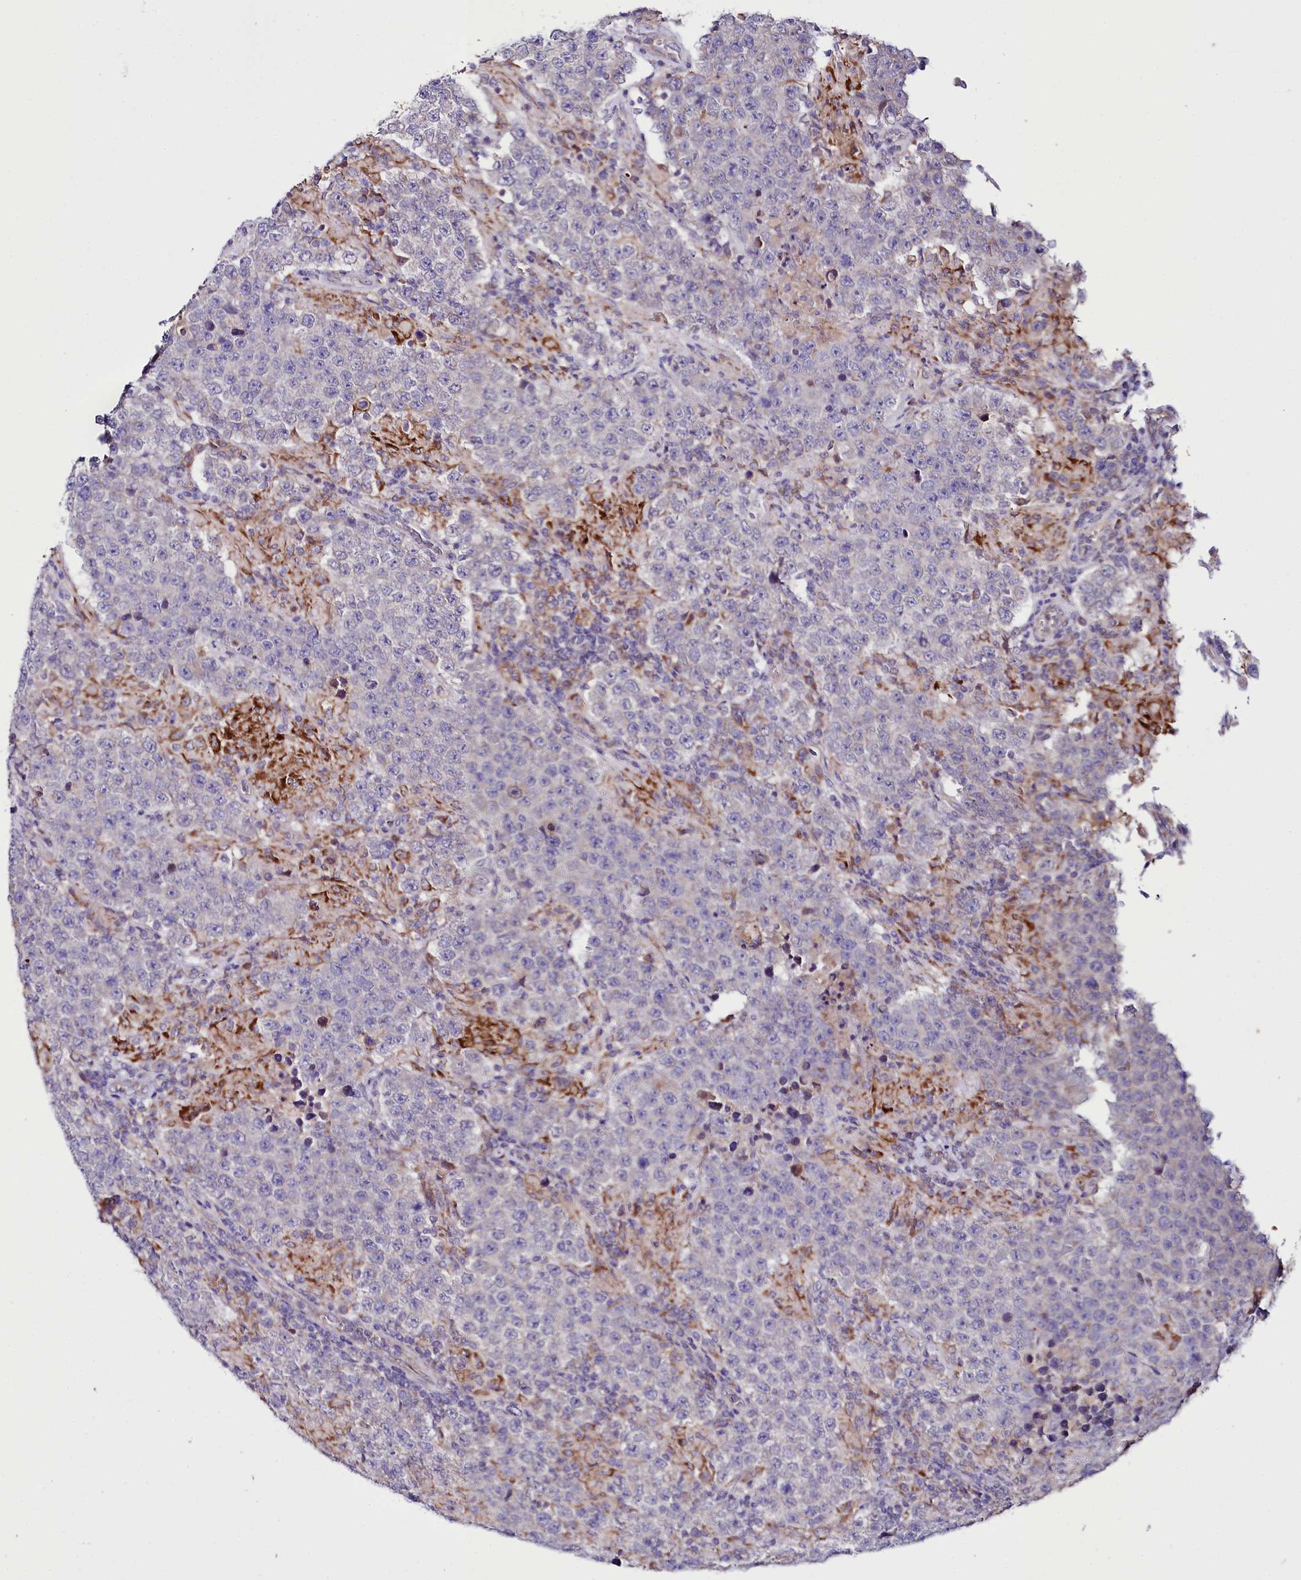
{"staining": {"intensity": "negative", "quantity": "none", "location": "none"}, "tissue": "testis cancer", "cell_type": "Tumor cells", "image_type": "cancer", "snomed": [{"axis": "morphology", "description": "Normal tissue, NOS"}, {"axis": "morphology", "description": "Urothelial carcinoma, High grade"}, {"axis": "morphology", "description": "Seminoma, NOS"}, {"axis": "morphology", "description": "Carcinoma, Embryonal, NOS"}, {"axis": "topography", "description": "Urinary bladder"}, {"axis": "topography", "description": "Testis"}], "caption": "The micrograph shows no staining of tumor cells in testis cancer.", "gene": "SACM1L", "patient": {"sex": "male", "age": 41}}